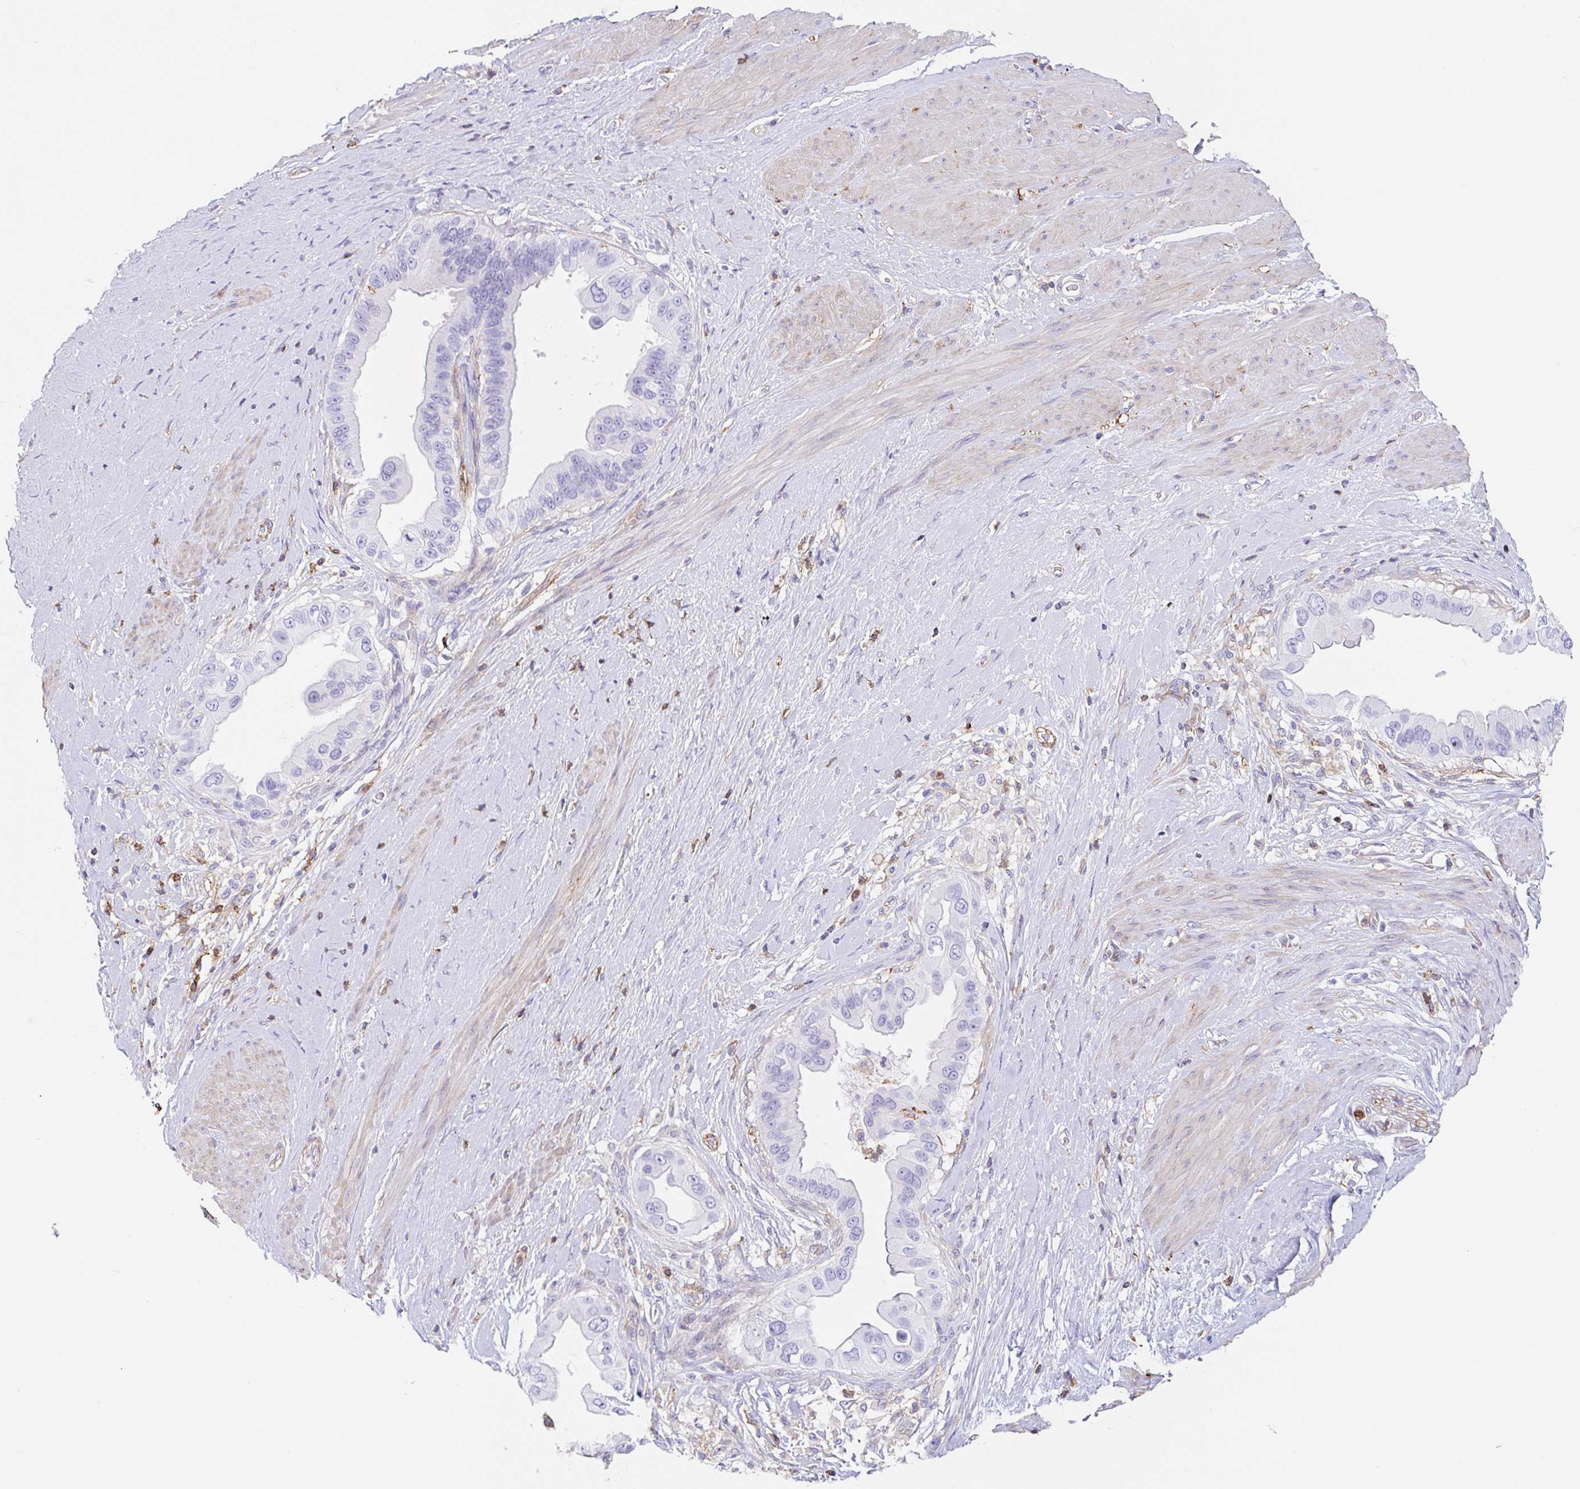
{"staining": {"intensity": "negative", "quantity": "none", "location": "none"}, "tissue": "pancreatic cancer", "cell_type": "Tumor cells", "image_type": "cancer", "snomed": [{"axis": "morphology", "description": "Adenocarcinoma, NOS"}, {"axis": "topography", "description": "Pancreas"}], "caption": "Image shows no significant protein expression in tumor cells of pancreatic cancer (adenocarcinoma).", "gene": "MTTP", "patient": {"sex": "female", "age": 56}}